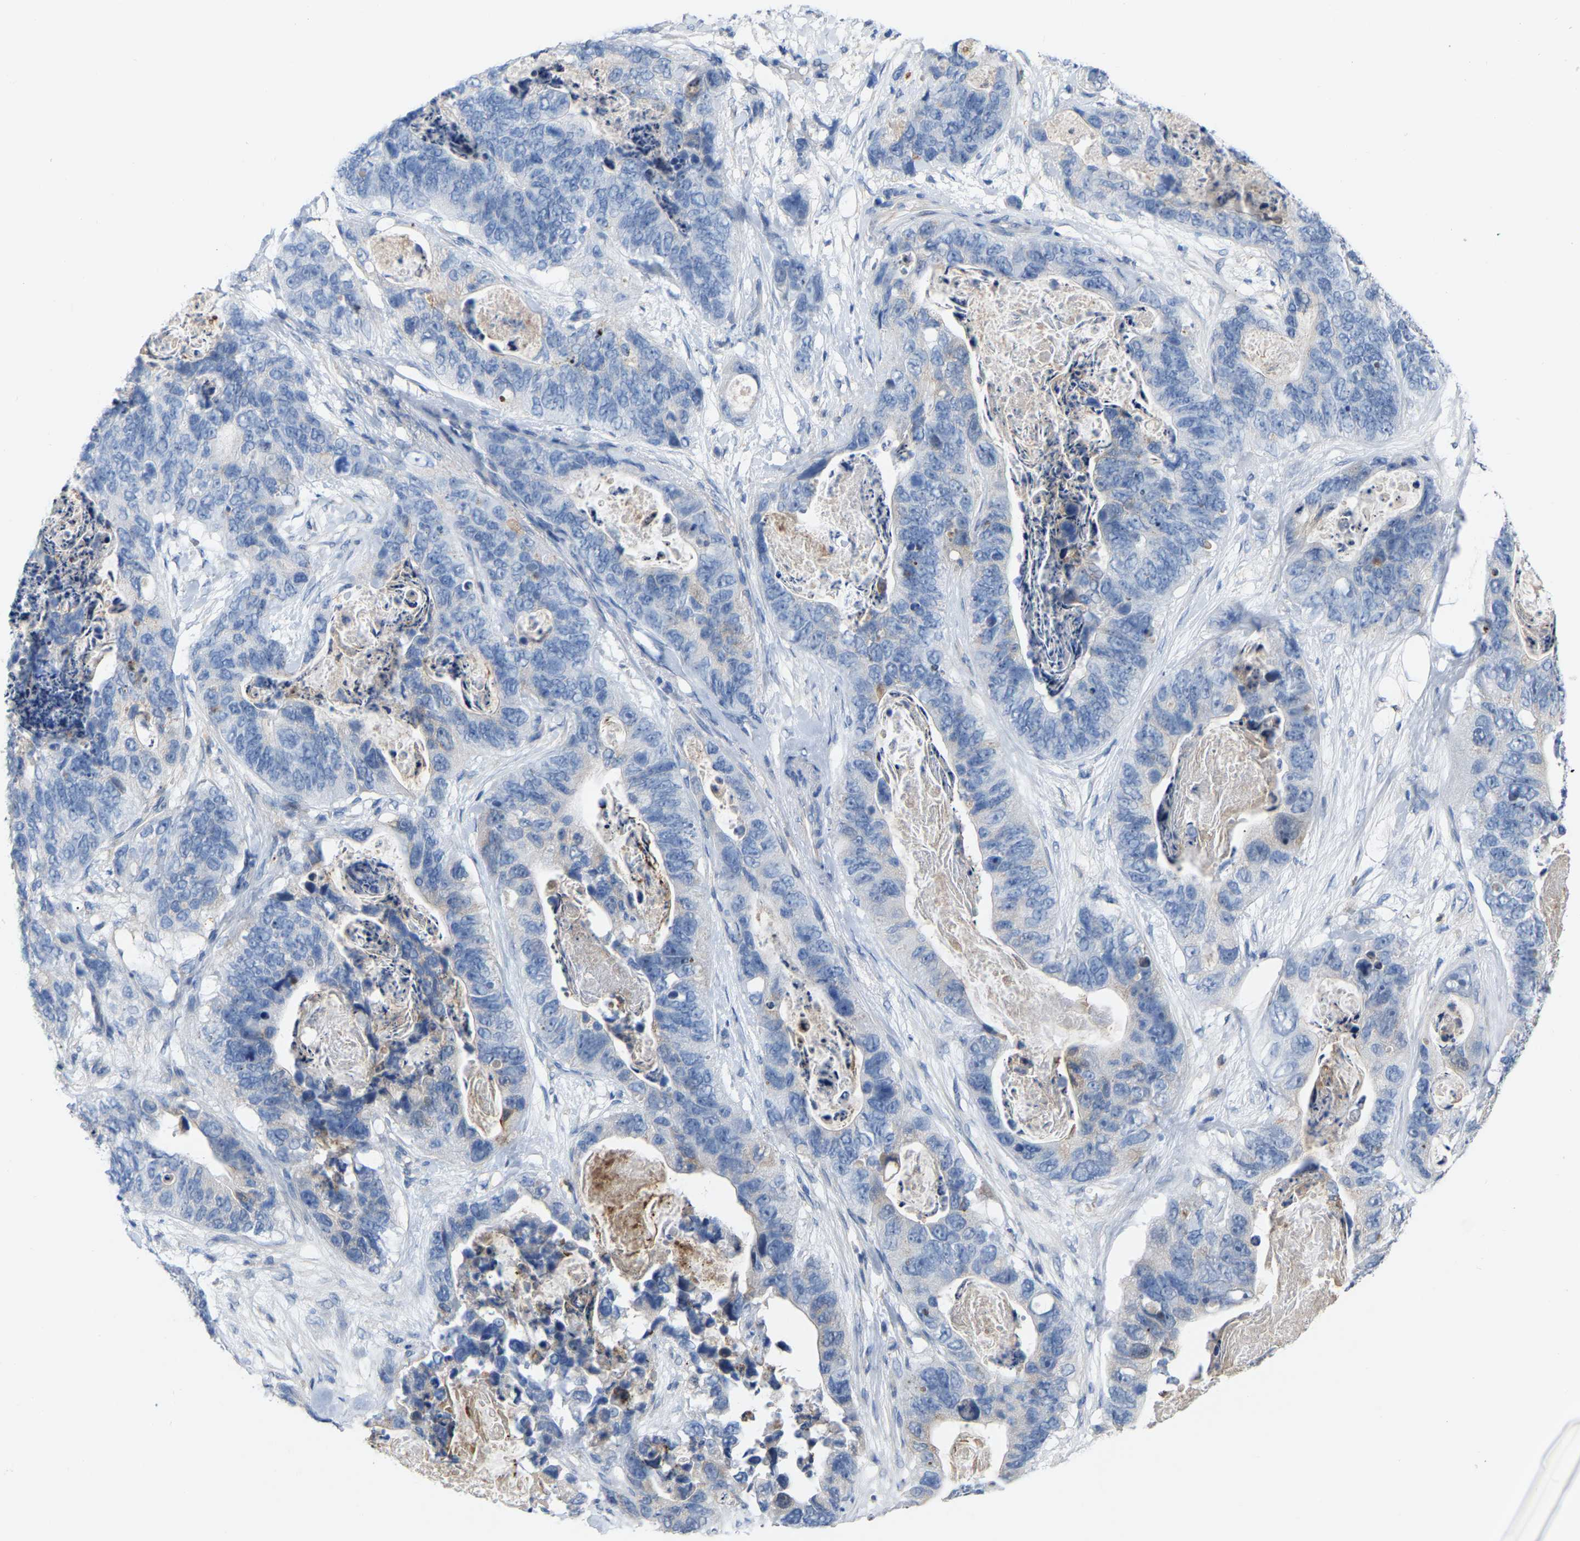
{"staining": {"intensity": "negative", "quantity": "none", "location": "none"}, "tissue": "stomach cancer", "cell_type": "Tumor cells", "image_type": "cancer", "snomed": [{"axis": "morphology", "description": "Adenocarcinoma, NOS"}, {"axis": "topography", "description": "Stomach"}], "caption": "Immunohistochemical staining of adenocarcinoma (stomach) exhibits no significant staining in tumor cells.", "gene": "ABTB2", "patient": {"sex": "female", "age": 89}}